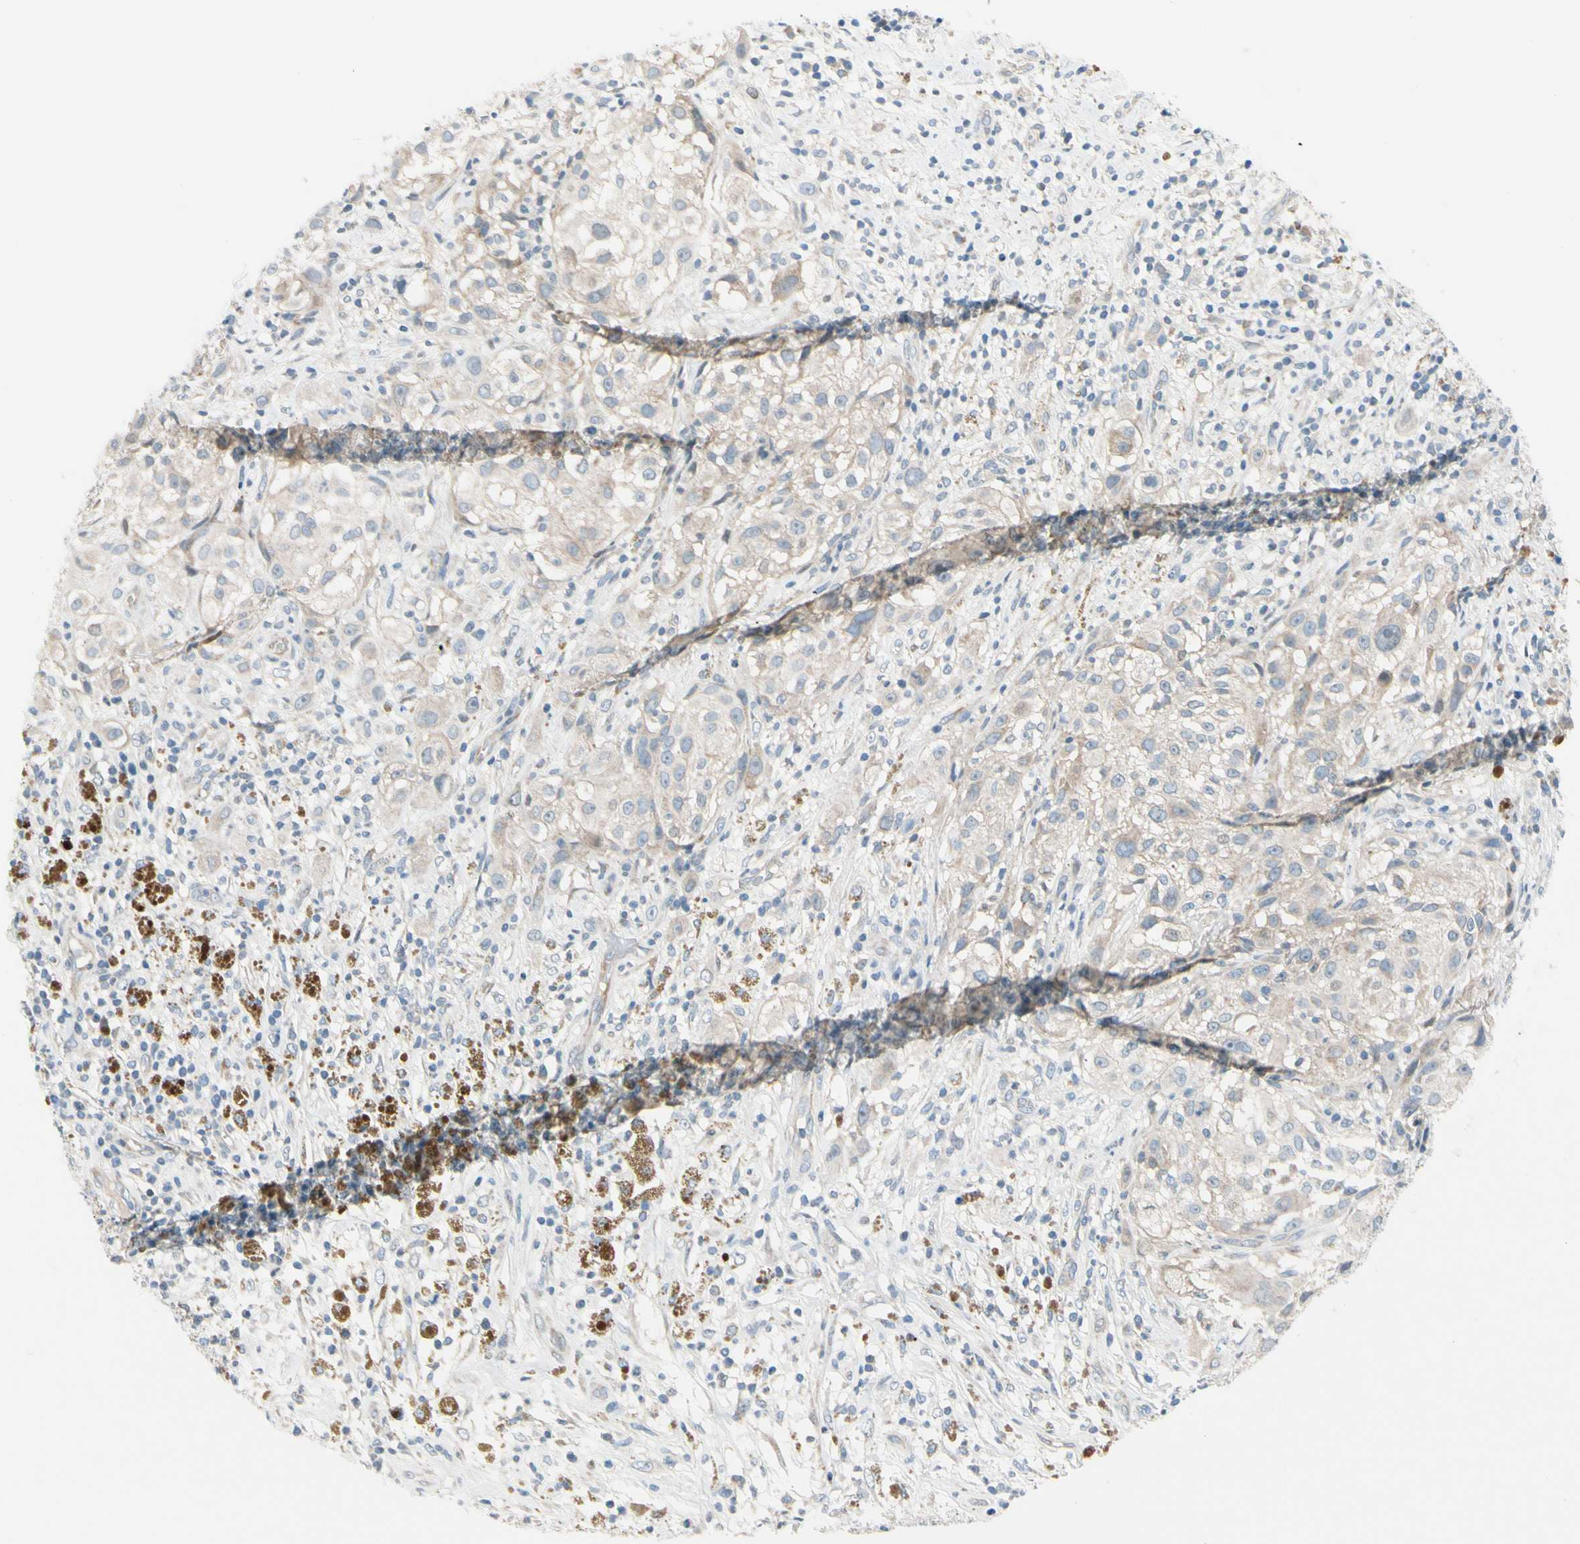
{"staining": {"intensity": "moderate", "quantity": "25%-75%", "location": "cytoplasmic/membranous"}, "tissue": "melanoma", "cell_type": "Tumor cells", "image_type": "cancer", "snomed": [{"axis": "morphology", "description": "Necrosis, NOS"}, {"axis": "morphology", "description": "Malignant melanoma, NOS"}, {"axis": "topography", "description": "Skin"}], "caption": "Moderate cytoplasmic/membranous staining for a protein is seen in approximately 25%-75% of tumor cells of melanoma using immunohistochemistry (IHC).", "gene": "CFAP36", "patient": {"sex": "female", "age": 87}}